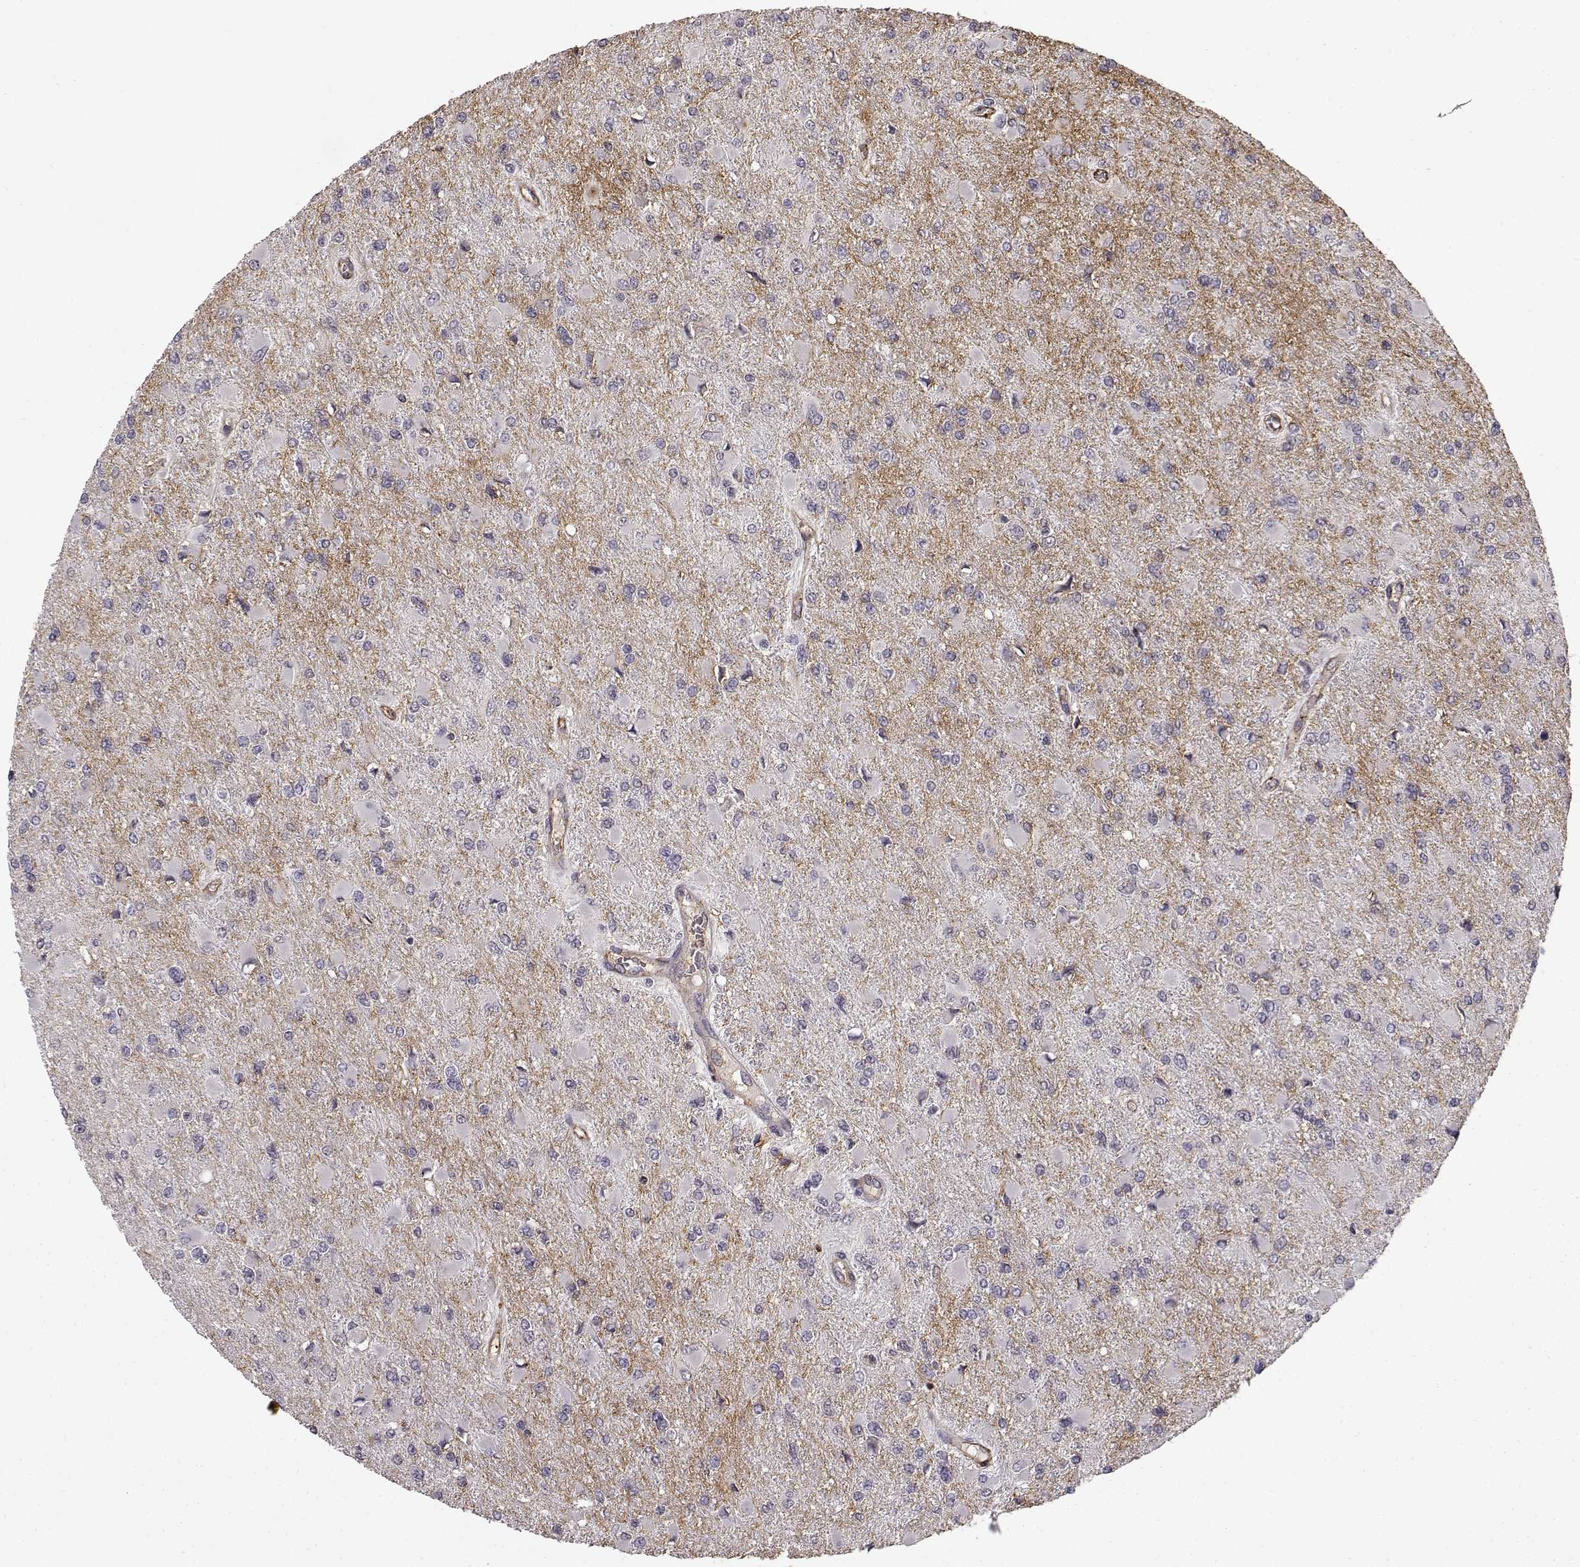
{"staining": {"intensity": "negative", "quantity": "none", "location": "none"}, "tissue": "glioma", "cell_type": "Tumor cells", "image_type": "cancer", "snomed": [{"axis": "morphology", "description": "Glioma, malignant, High grade"}, {"axis": "topography", "description": "Cerebral cortex"}], "caption": "An image of high-grade glioma (malignant) stained for a protein demonstrates no brown staining in tumor cells.", "gene": "IFITM1", "patient": {"sex": "female", "age": 36}}